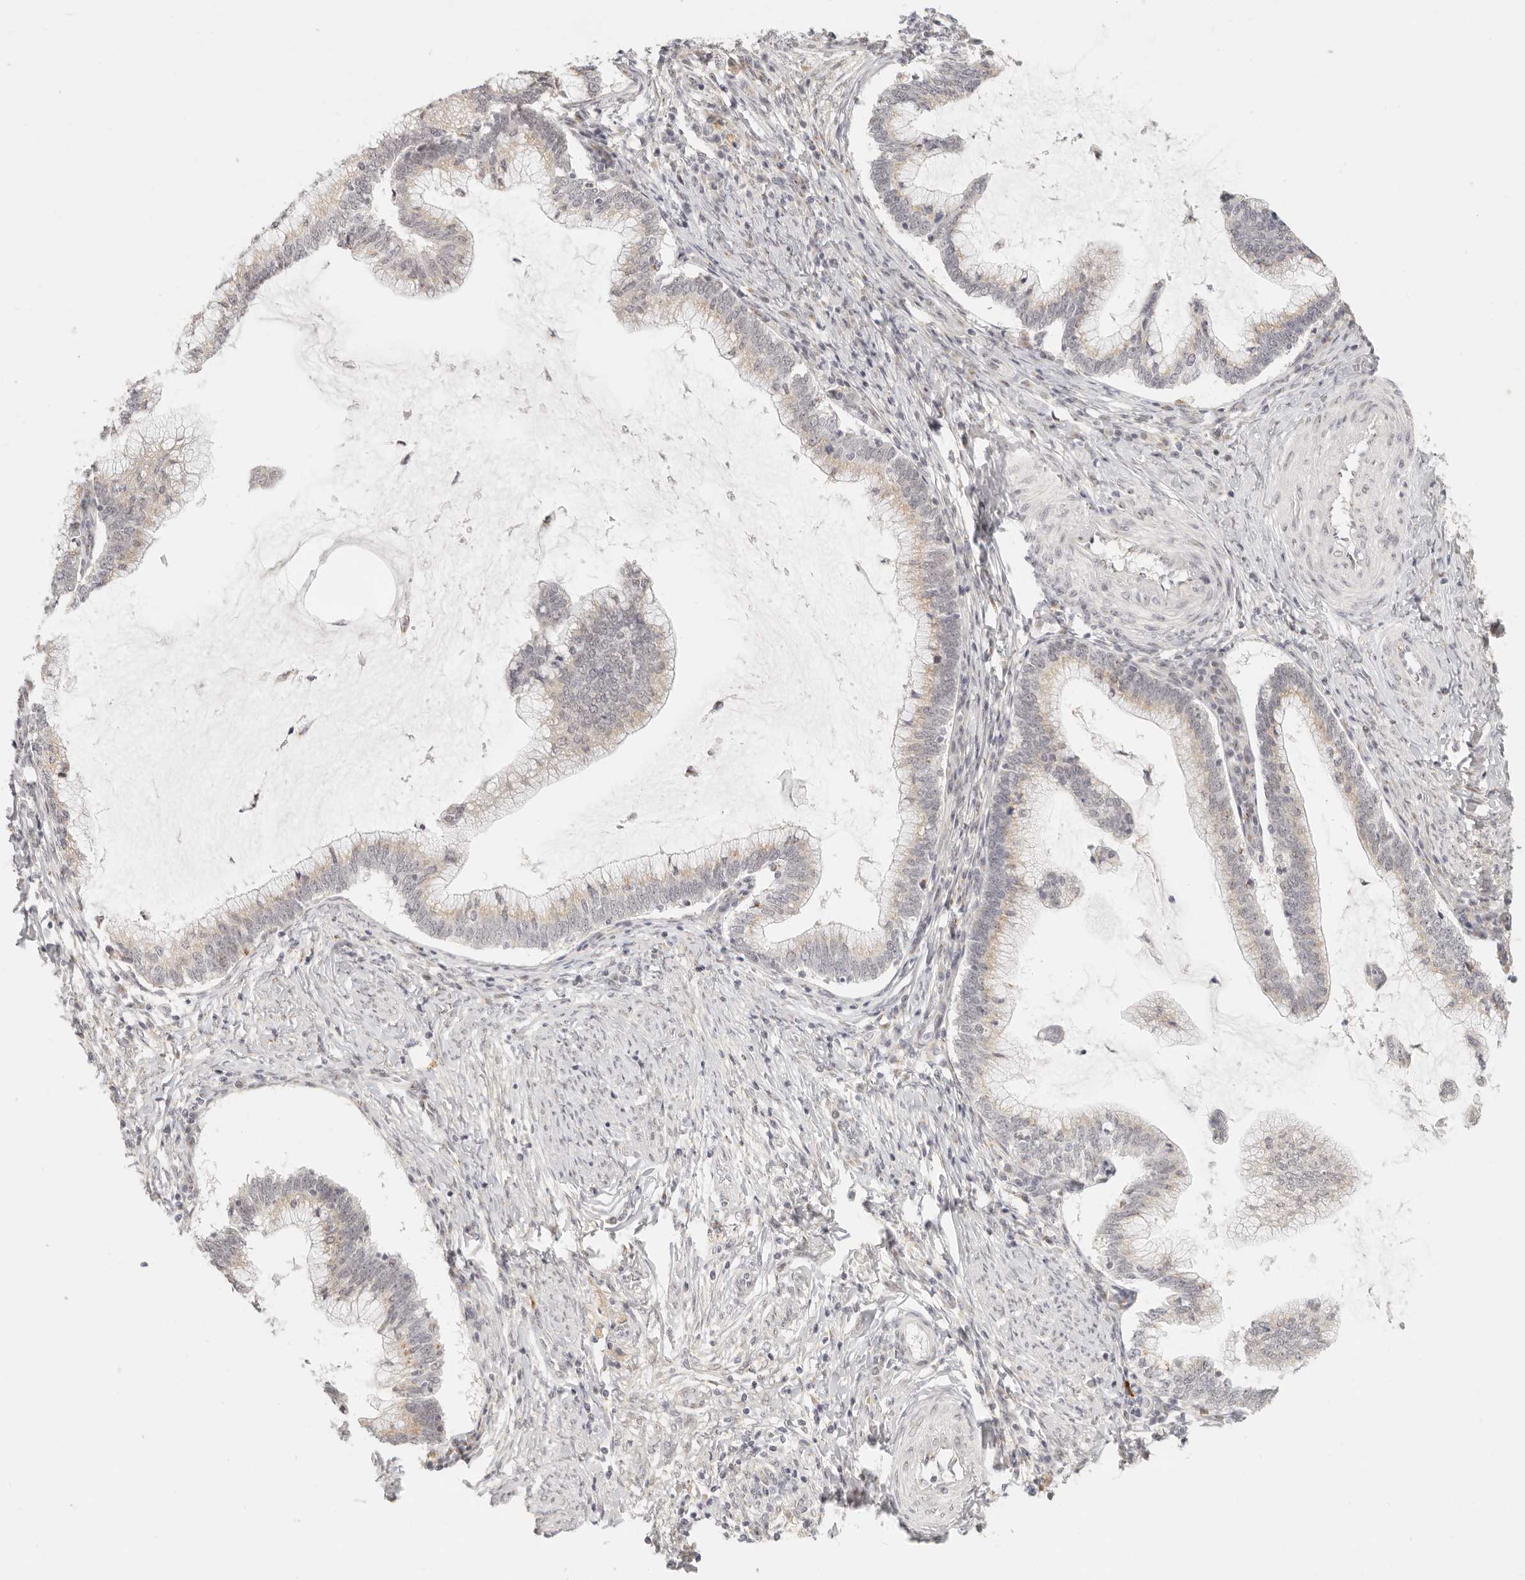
{"staining": {"intensity": "weak", "quantity": "25%-75%", "location": "cytoplasmic/membranous"}, "tissue": "cervical cancer", "cell_type": "Tumor cells", "image_type": "cancer", "snomed": [{"axis": "morphology", "description": "Adenocarcinoma, NOS"}, {"axis": "topography", "description": "Cervix"}], "caption": "A micrograph of adenocarcinoma (cervical) stained for a protein demonstrates weak cytoplasmic/membranous brown staining in tumor cells.", "gene": "FAM20B", "patient": {"sex": "female", "age": 36}}